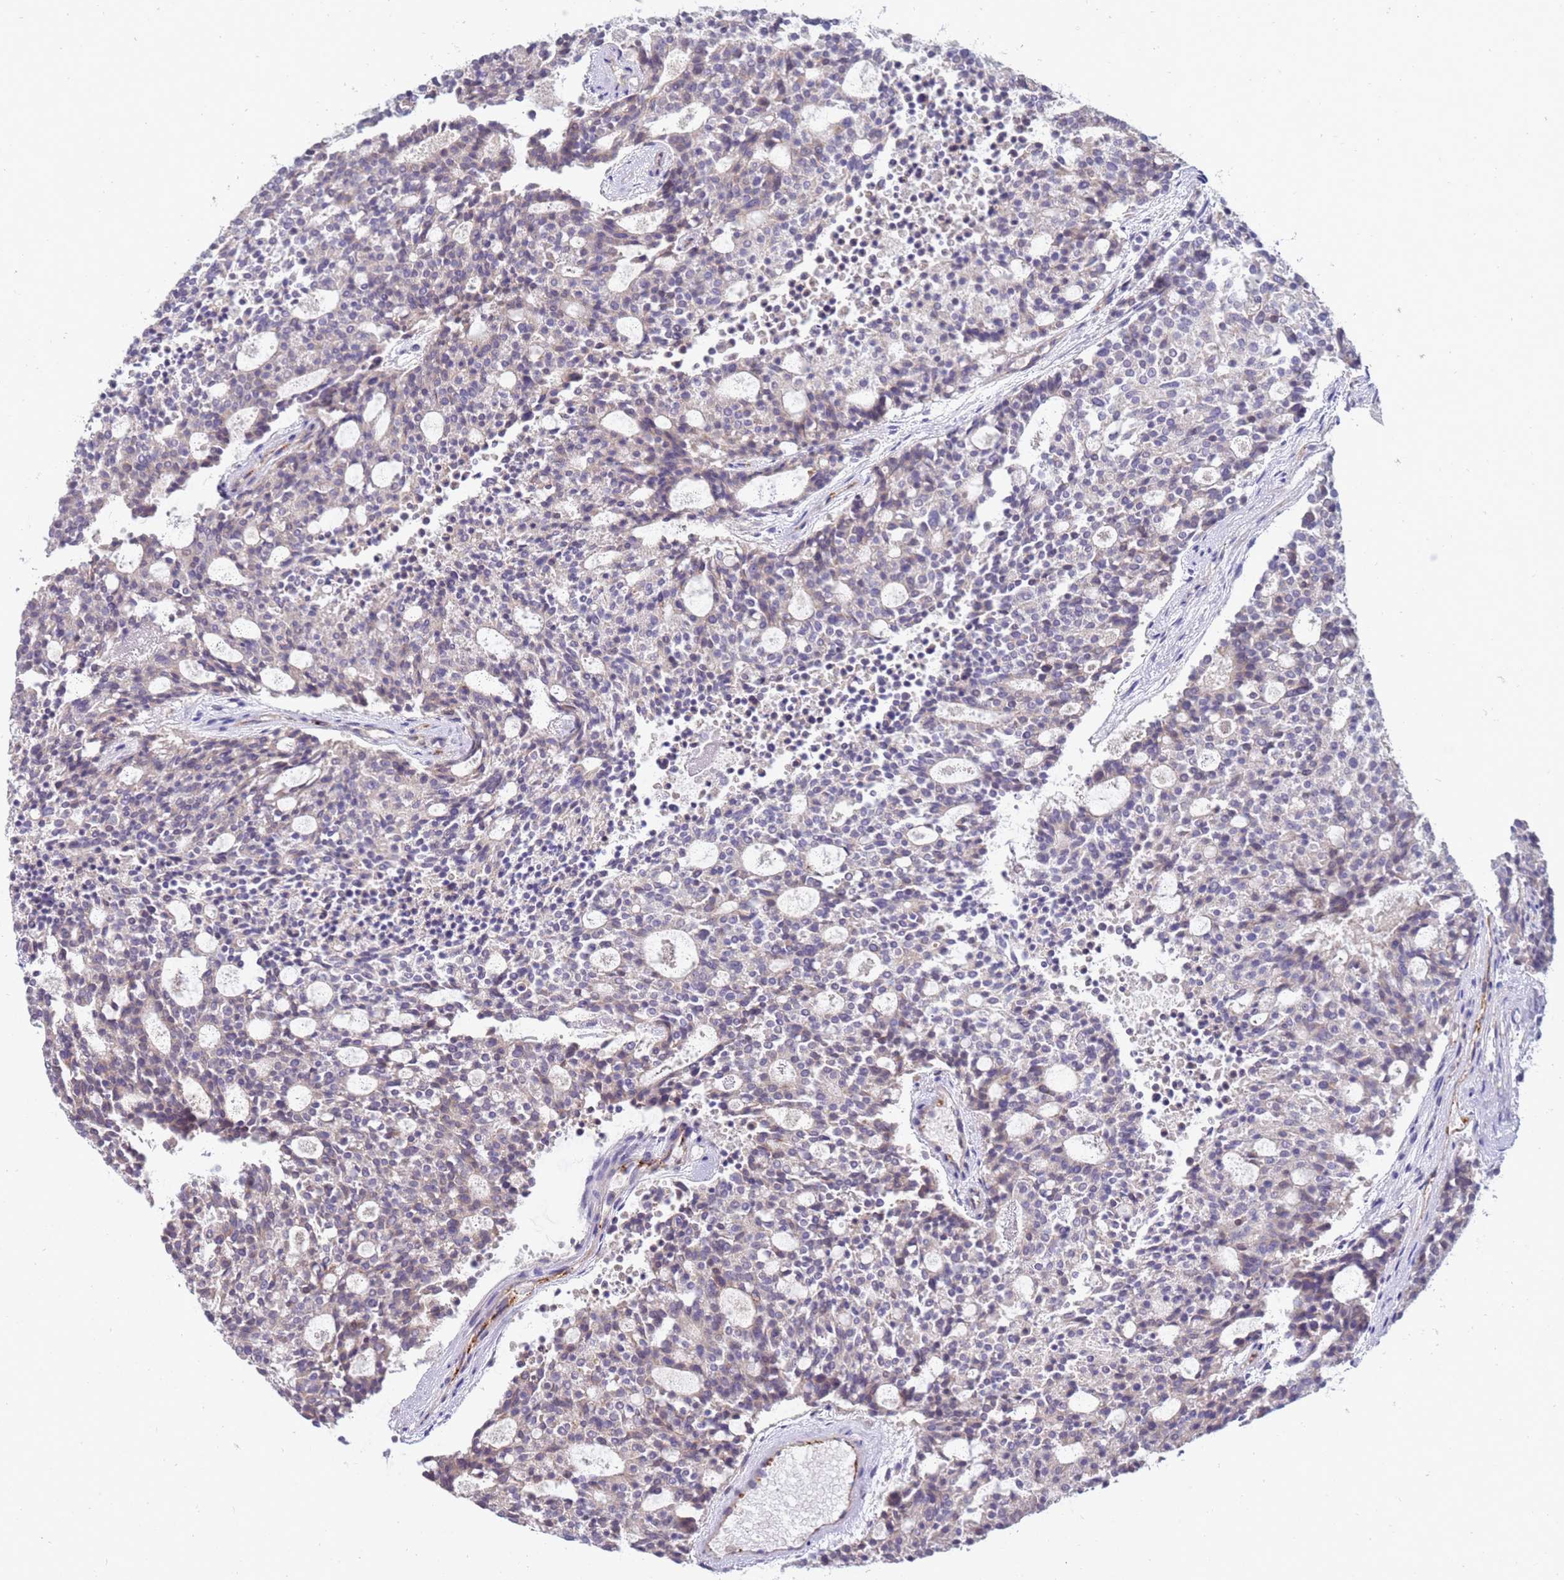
{"staining": {"intensity": "weak", "quantity": "<25%", "location": "cytoplasmic/membranous"}, "tissue": "carcinoid", "cell_type": "Tumor cells", "image_type": "cancer", "snomed": [{"axis": "morphology", "description": "Carcinoid, malignant, NOS"}, {"axis": "topography", "description": "Pancreas"}], "caption": "Tumor cells are negative for protein expression in human carcinoid.", "gene": "NMUR2", "patient": {"sex": "female", "age": 54}}